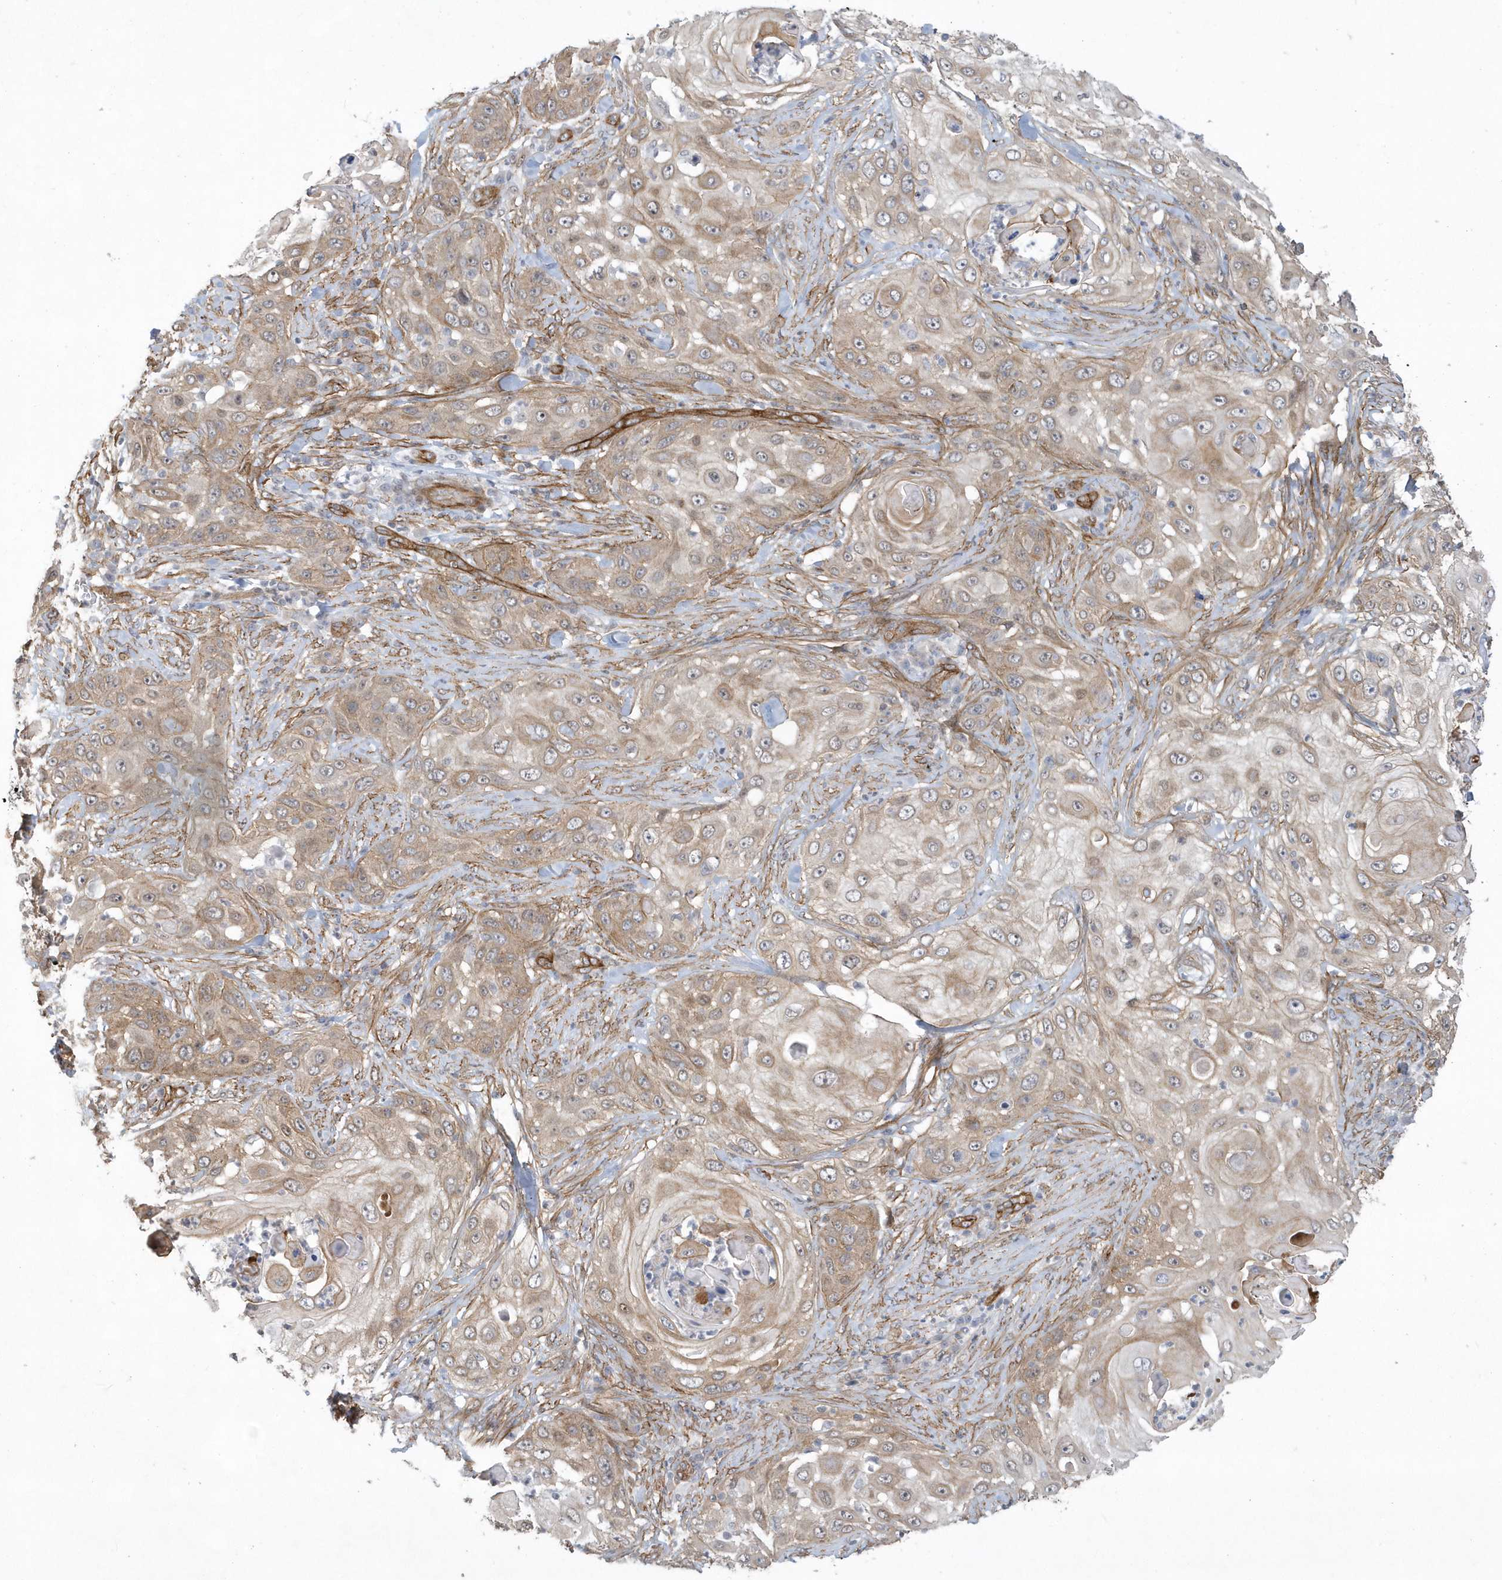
{"staining": {"intensity": "moderate", "quantity": ">75%", "location": "cytoplasmic/membranous"}, "tissue": "skin cancer", "cell_type": "Tumor cells", "image_type": "cancer", "snomed": [{"axis": "morphology", "description": "Squamous cell carcinoma, NOS"}, {"axis": "topography", "description": "Skin"}], "caption": "A medium amount of moderate cytoplasmic/membranous expression is identified in about >75% of tumor cells in squamous cell carcinoma (skin) tissue.", "gene": "RAI14", "patient": {"sex": "female", "age": 44}}